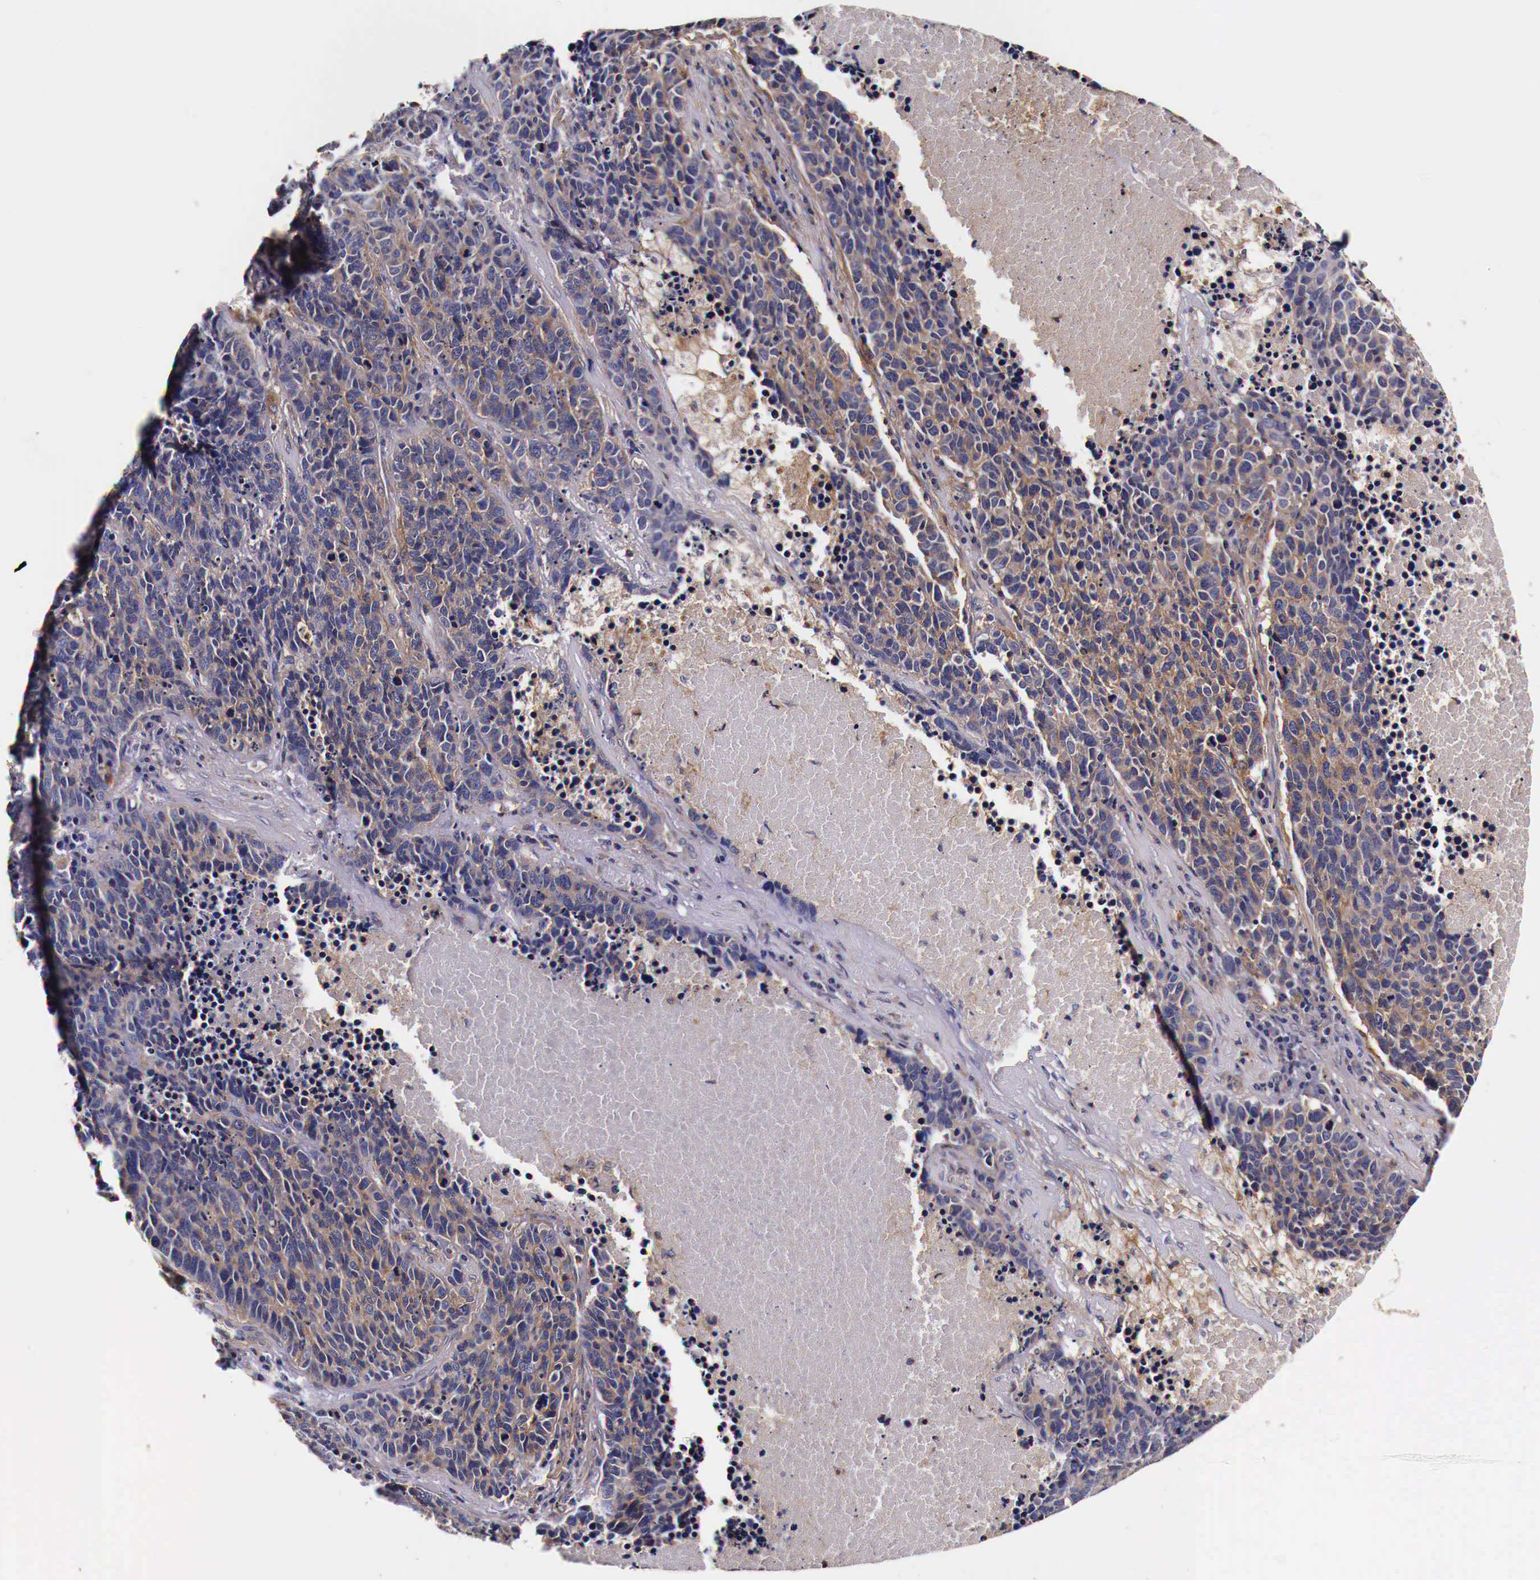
{"staining": {"intensity": "moderate", "quantity": "25%-75%", "location": "cytoplasmic/membranous"}, "tissue": "lung cancer", "cell_type": "Tumor cells", "image_type": "cancer", "snomed": [{"axis": "morphology", "description": "Neoplasm, malignant, NOS"}, {"axis": "topography", "description": "Lung"}], "caption": "There is medium levels of moderate cytoplasmic/membranous expression in tumor cells of lung malignant neoplasm, as demonstrated by immunohistochemical staining (brown color).", "gene": "RP2", "patient": {"sex": "female", "age": 75}}